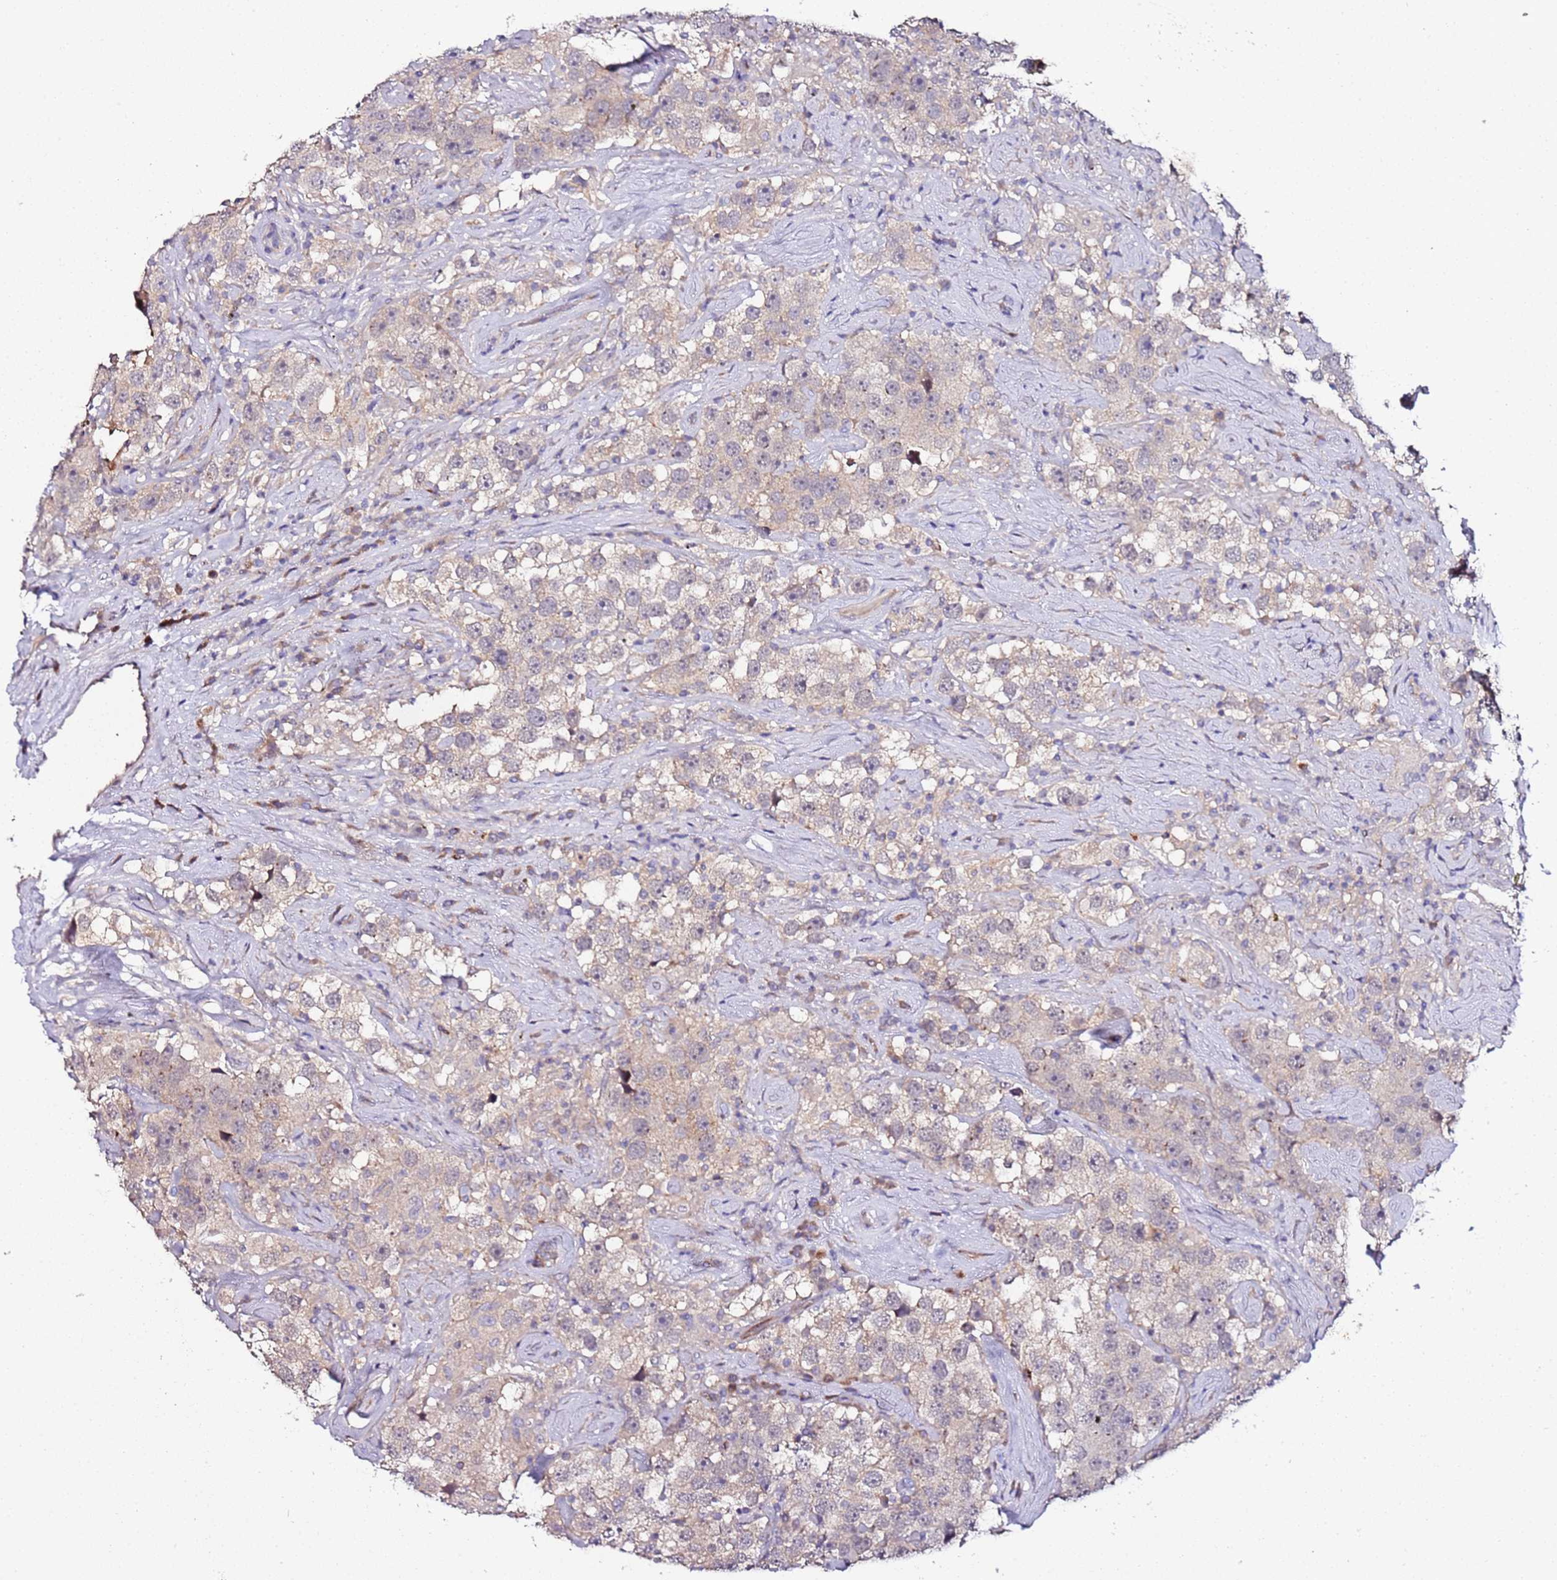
{"staining": {"intensity": "negative", "quantity": "none", "location": "none"}, "tissue": "testis cancer", "cell_type": "Tumor cells", "image_type": "cancer", "snomed": [{"axis": "morphology", "description": "Seminoma, NOS"}, {"axis": "topography", "description": "Testis"}], "caption": "The image reveals no staining of tumor cells in testis cancer.", "gene": "SRRM5", "patient": {"sex": "male", "age": 49}}